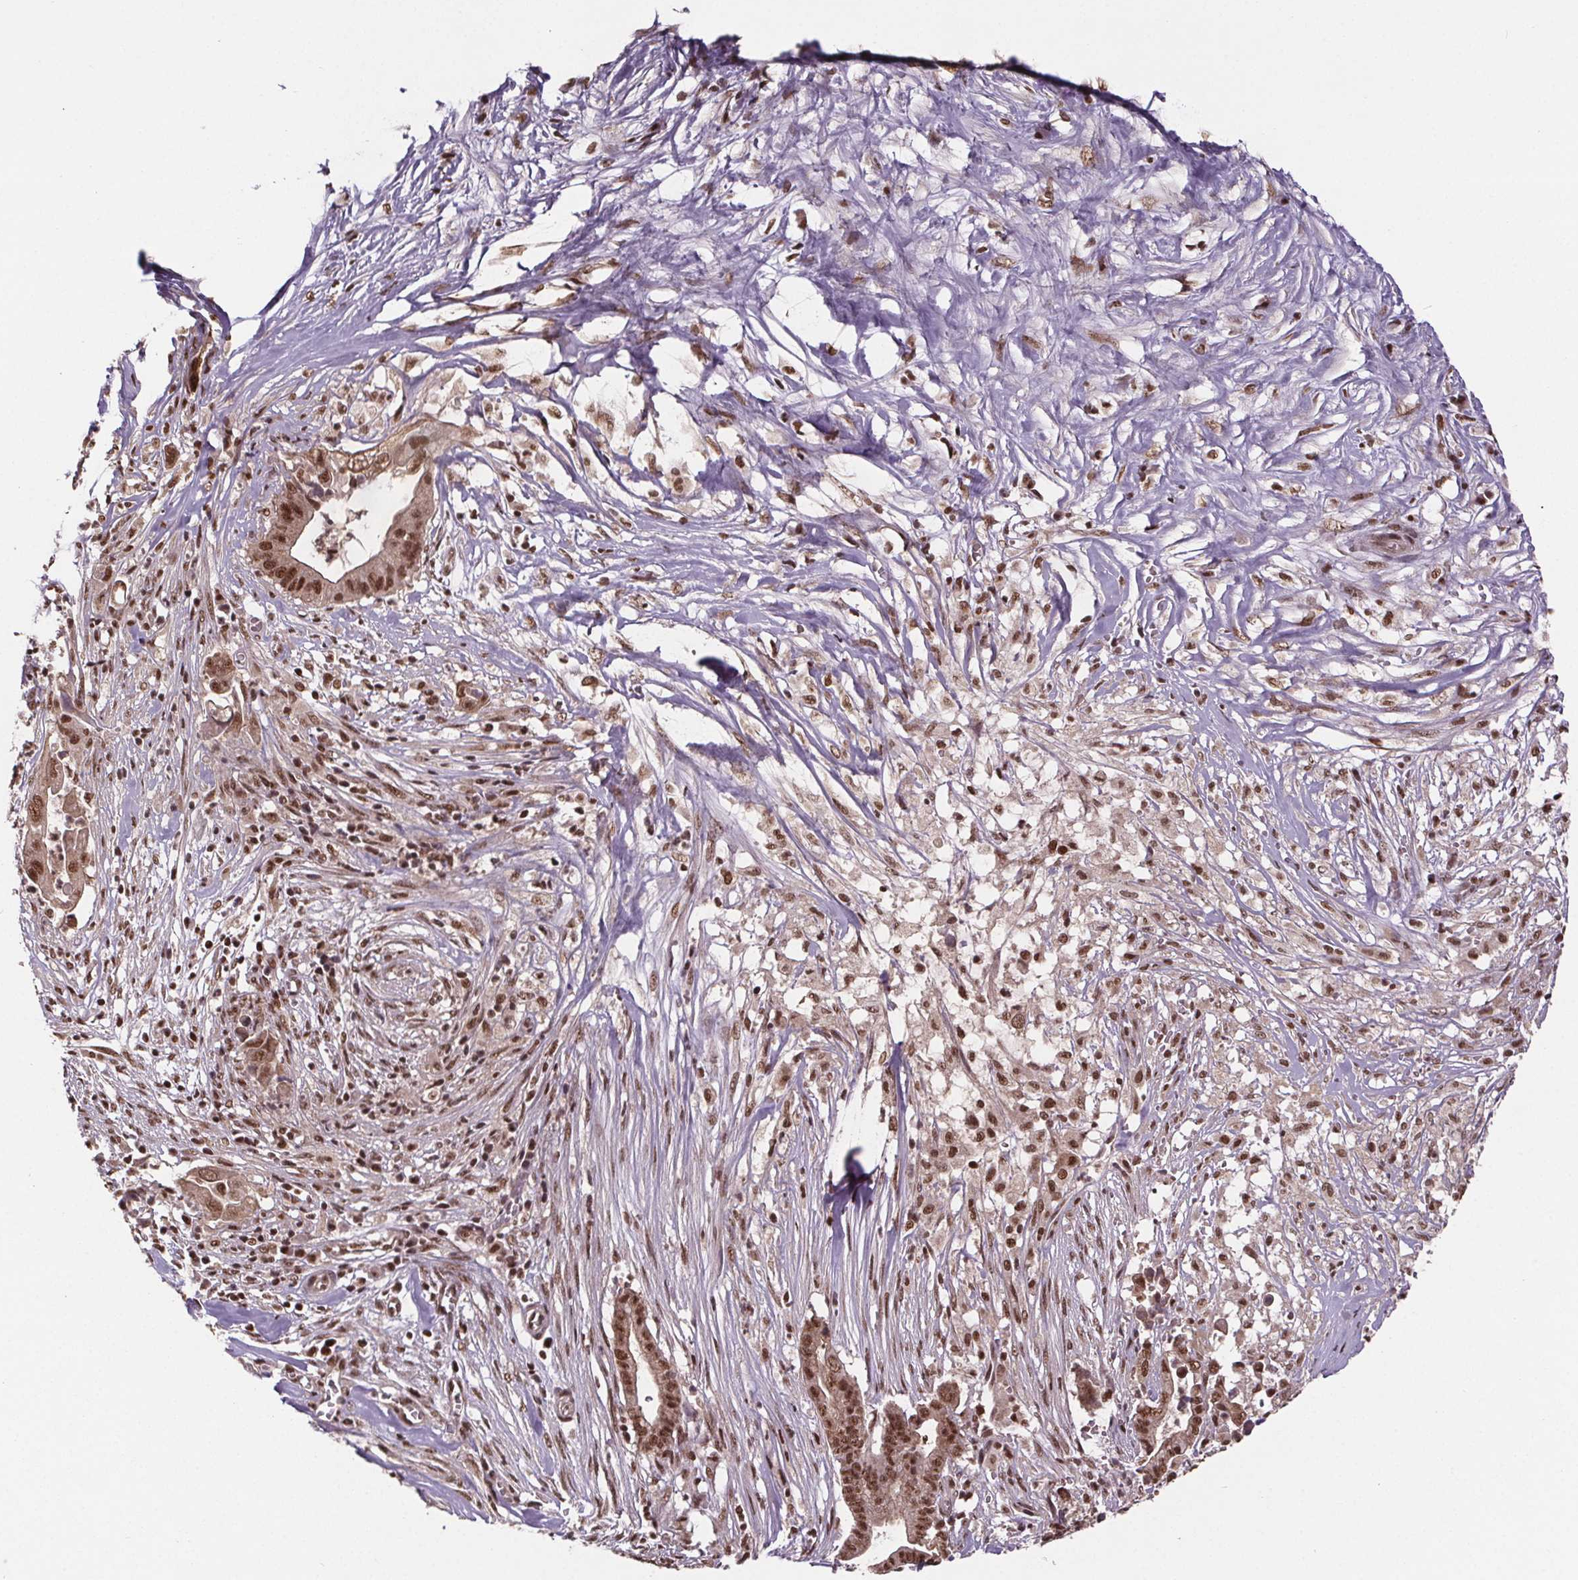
{"staining": {"intensity": "moderate", "quantity": ">75%", "location": "nuclear"}, "tissue": "pancreatic cancer", "cell_type": "Tumor cells", "image_type": "cancer", "snomed": [{"axis": "morphology", "description": "Adenocarcinoma, NOS"}, {"axis": "topography", "description": "Pancreas"}], "caption": "Immunohistochemistry of adenocarcinoma (pancreatic) exhibits medium levels of moderate nuclear staining in about >75% of tumor cells.", "gene": "JARID2", "patient": {"sex": "male", "age": 61}}